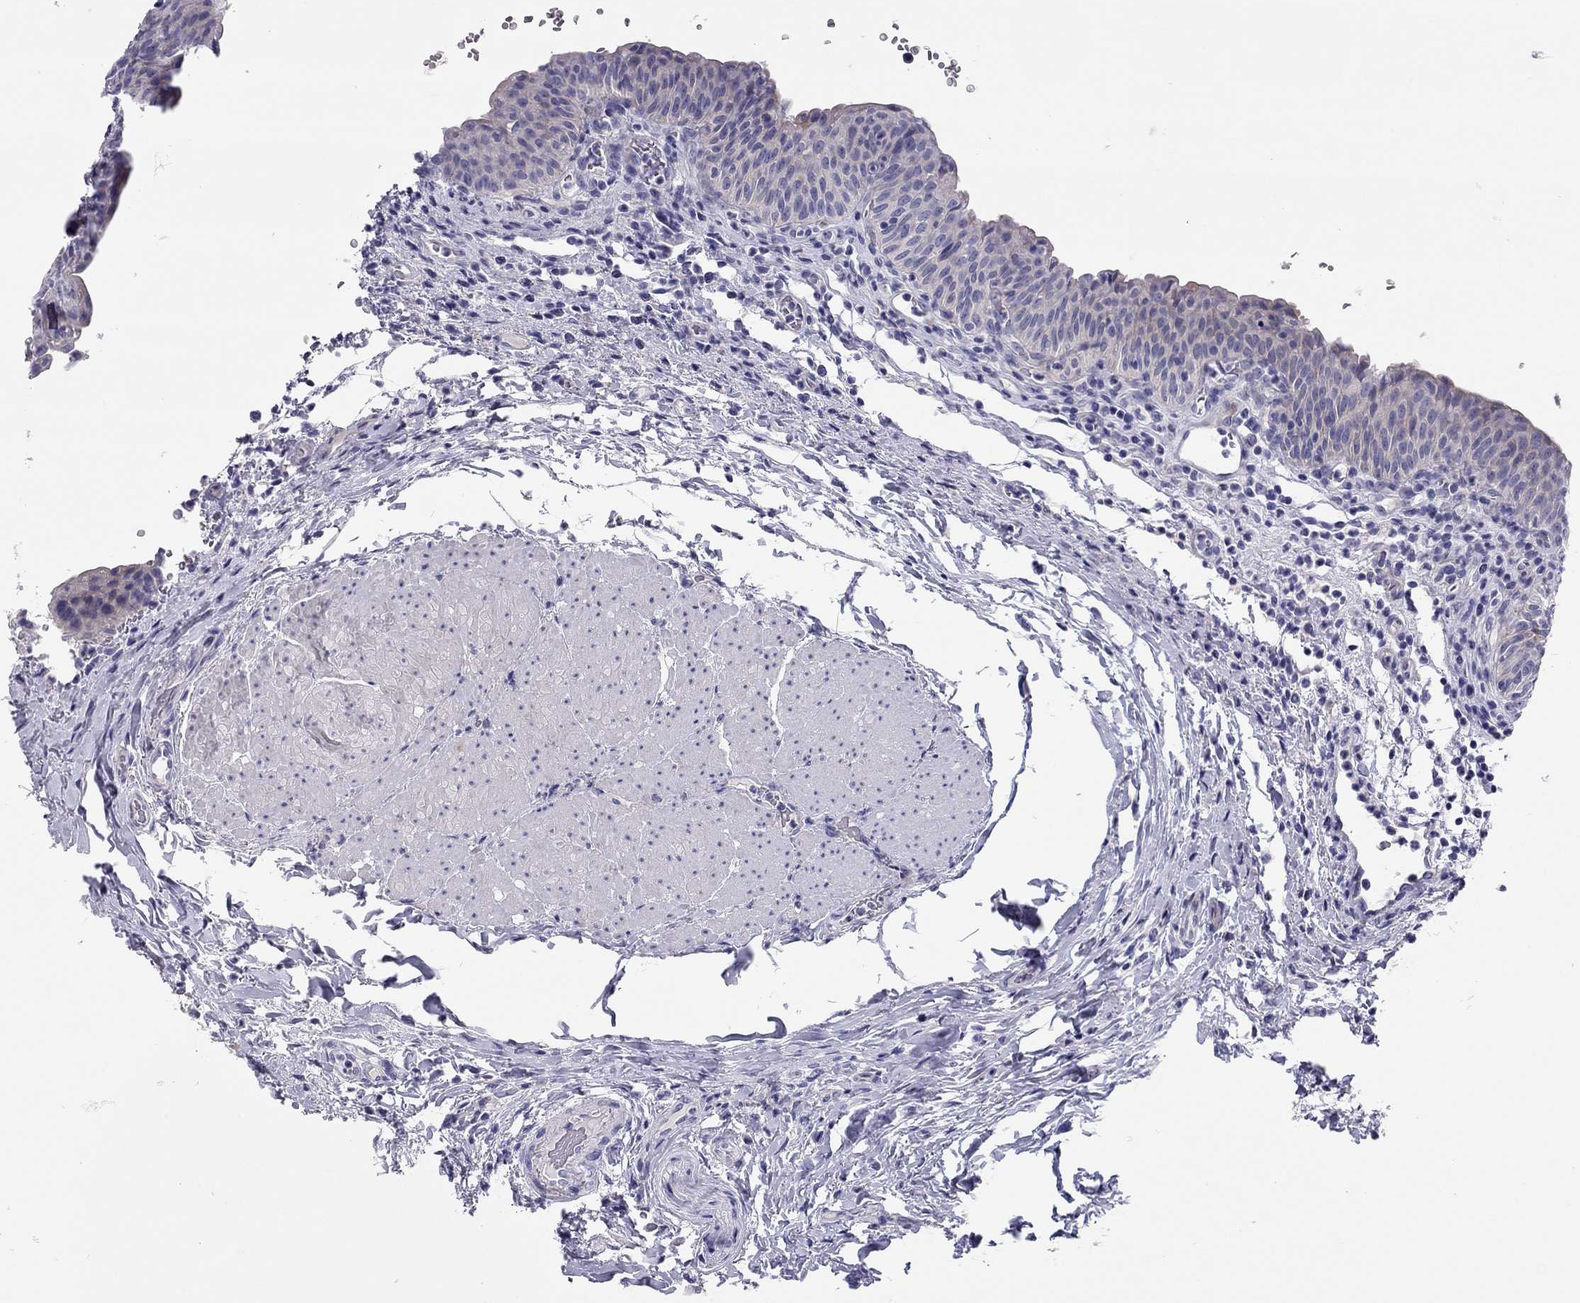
{"staining": {"intensity": "negative", "quantity": "none", "location": "none"}, "tissue": "urinary bladder", "cell_type": "Urothelial cells", "image_type": "normal", "snomed": [{"axis": "morphology", "description": "Normal tissue, NOS"}, {"axis": "topography", "description": "Urinary bladder"}], "caption": "Urothelial cells are negative for protein expression in normal human urinary bladder. (DAB immunohistochemistry visualized using brightfield microscopy, high magnification).", "gene": "SCARB1", "patient": {"sex": "male", "age": 66}}